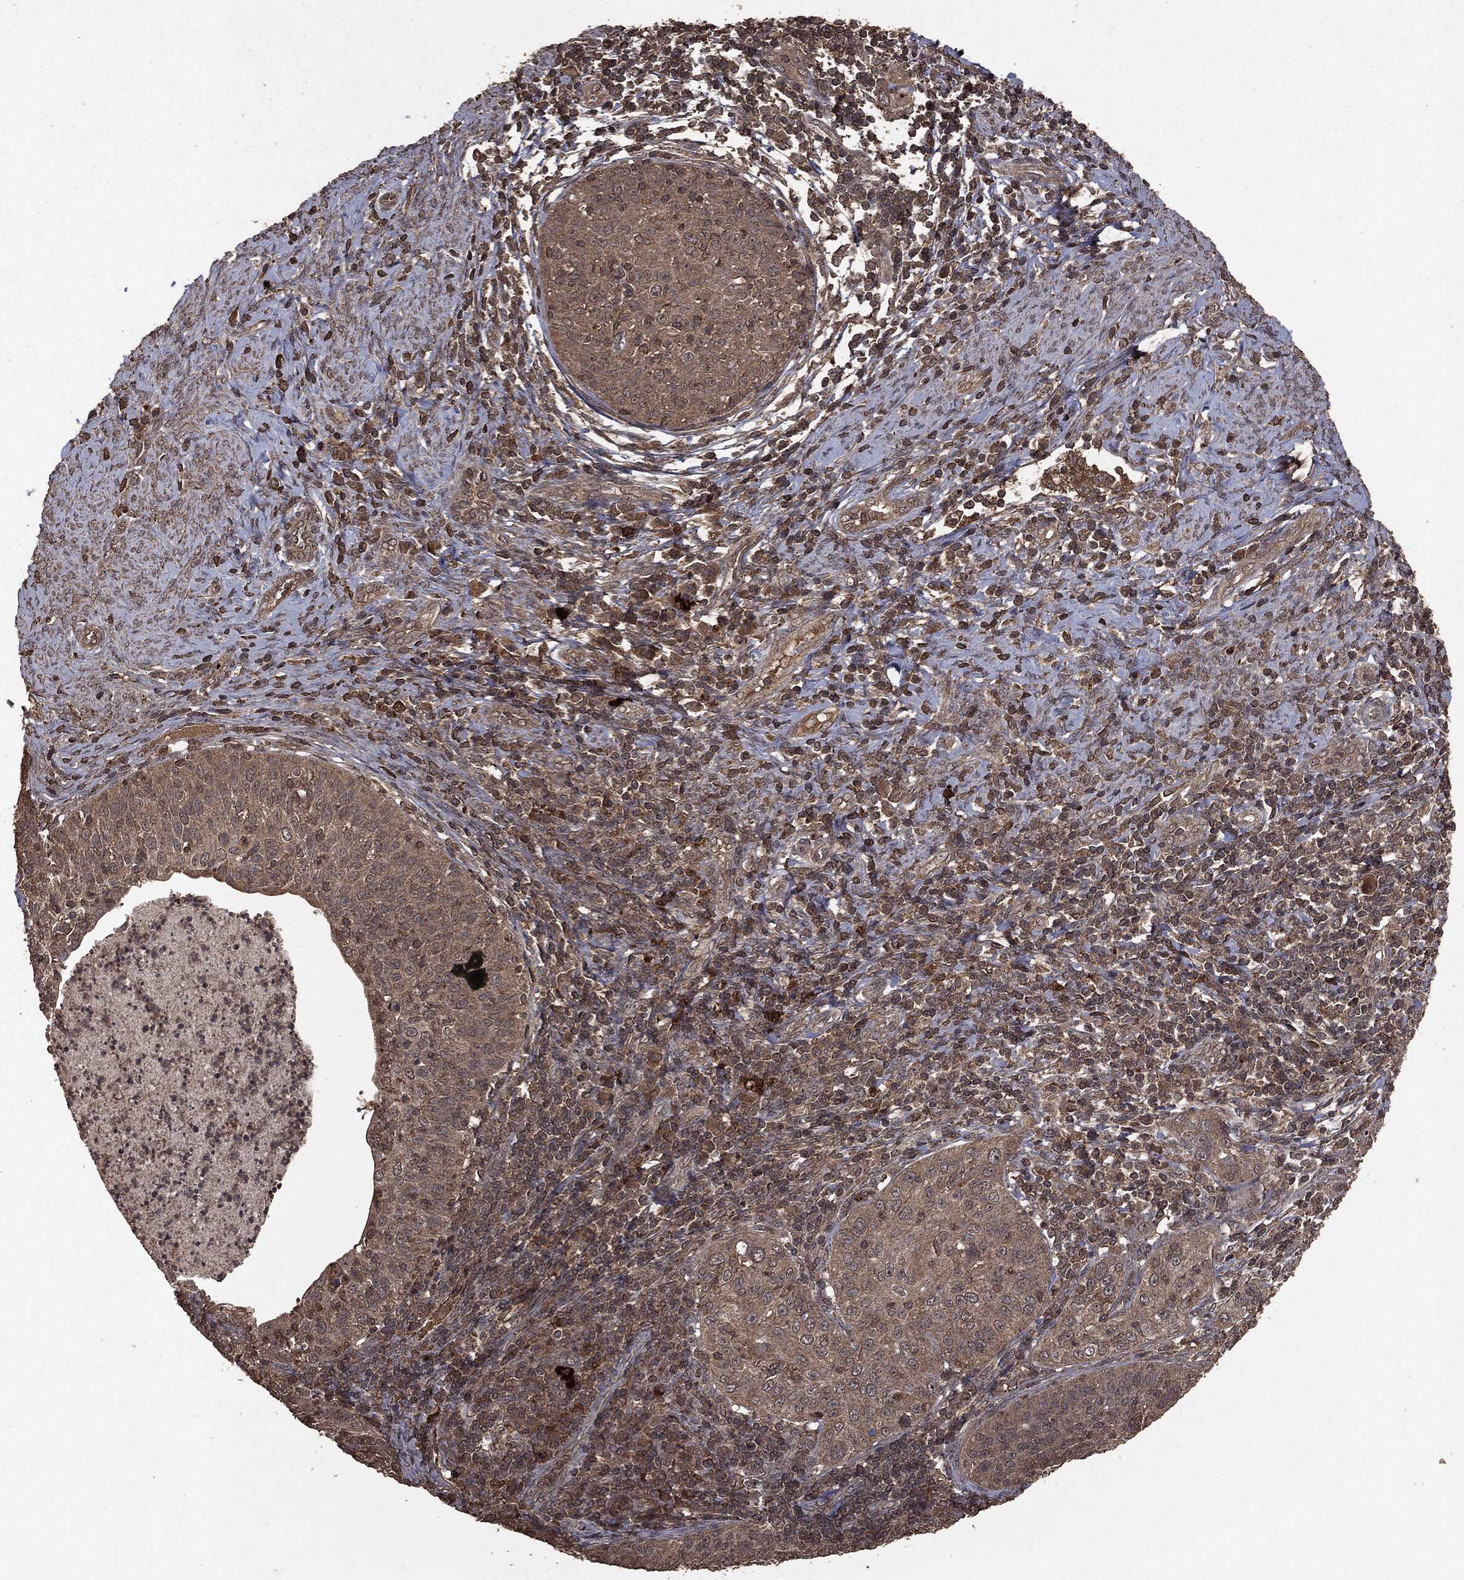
{"staining": {"intensity": "weak", "quantity": "25%-75%", "location": "cytoplasmic/membranous"}, "tissue": "cervical cancer", "cell_type": "Tumor cells", "image_type": "cancer", "snomed": [{"axis": "morphology", "description": "Squamous cell carcinoma, NOS"}, {"axis": "topography", "description": "Cervix"}], "caption": "Immunohistochemical staining of cervical cancer shows weak cytoplasmic/membranous protein expression in about 25%-75% of tumor cells.", "gene": "NME1", "patient": {"sex": "female", "age": 30}}